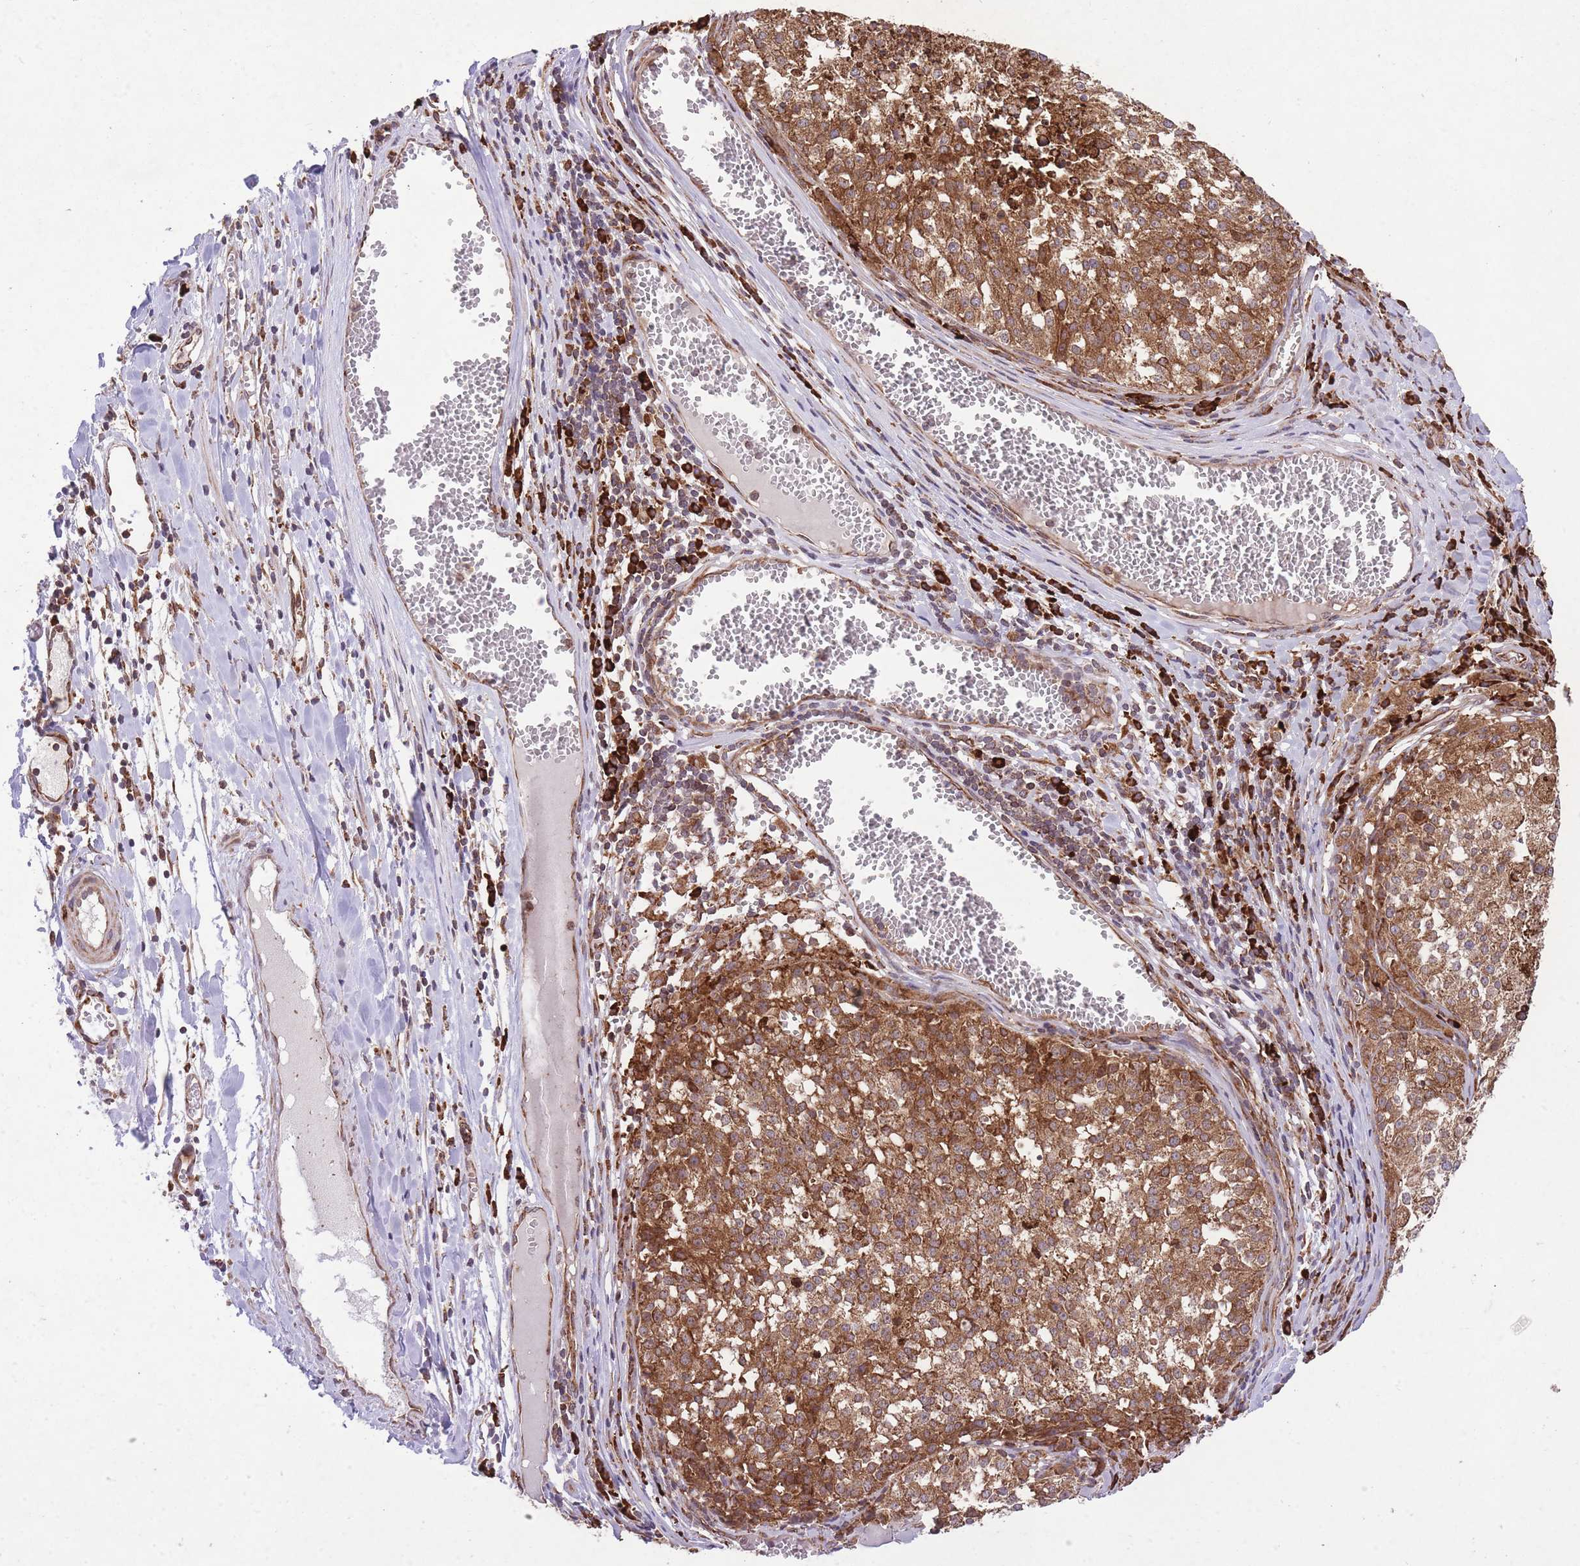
{"staining": {"intensity": "strong", "quantity": ">75%", "location": "cytoplasmic/membranous"}, "tissue": "melanoma", "cell_type": "Tumor cells", "image_type": "cancer", "snomed": [{"axis": "morphology", "description": "Malignant melanoma, NOS"}, {"axis": "topography", "description": "Skin"}], "caption": "Malignant melanoma stained for a protein shows strong cytoplasmic/membranous positivity in tumor cells. (Stains: DAB (3,3'-diaminobenzidine) in brown, nuclei in blue, Microscopy: brightfield microscopy at high magnification).", "gene": "TTLL3", "patient": {"sex": "female", "age": 64}}